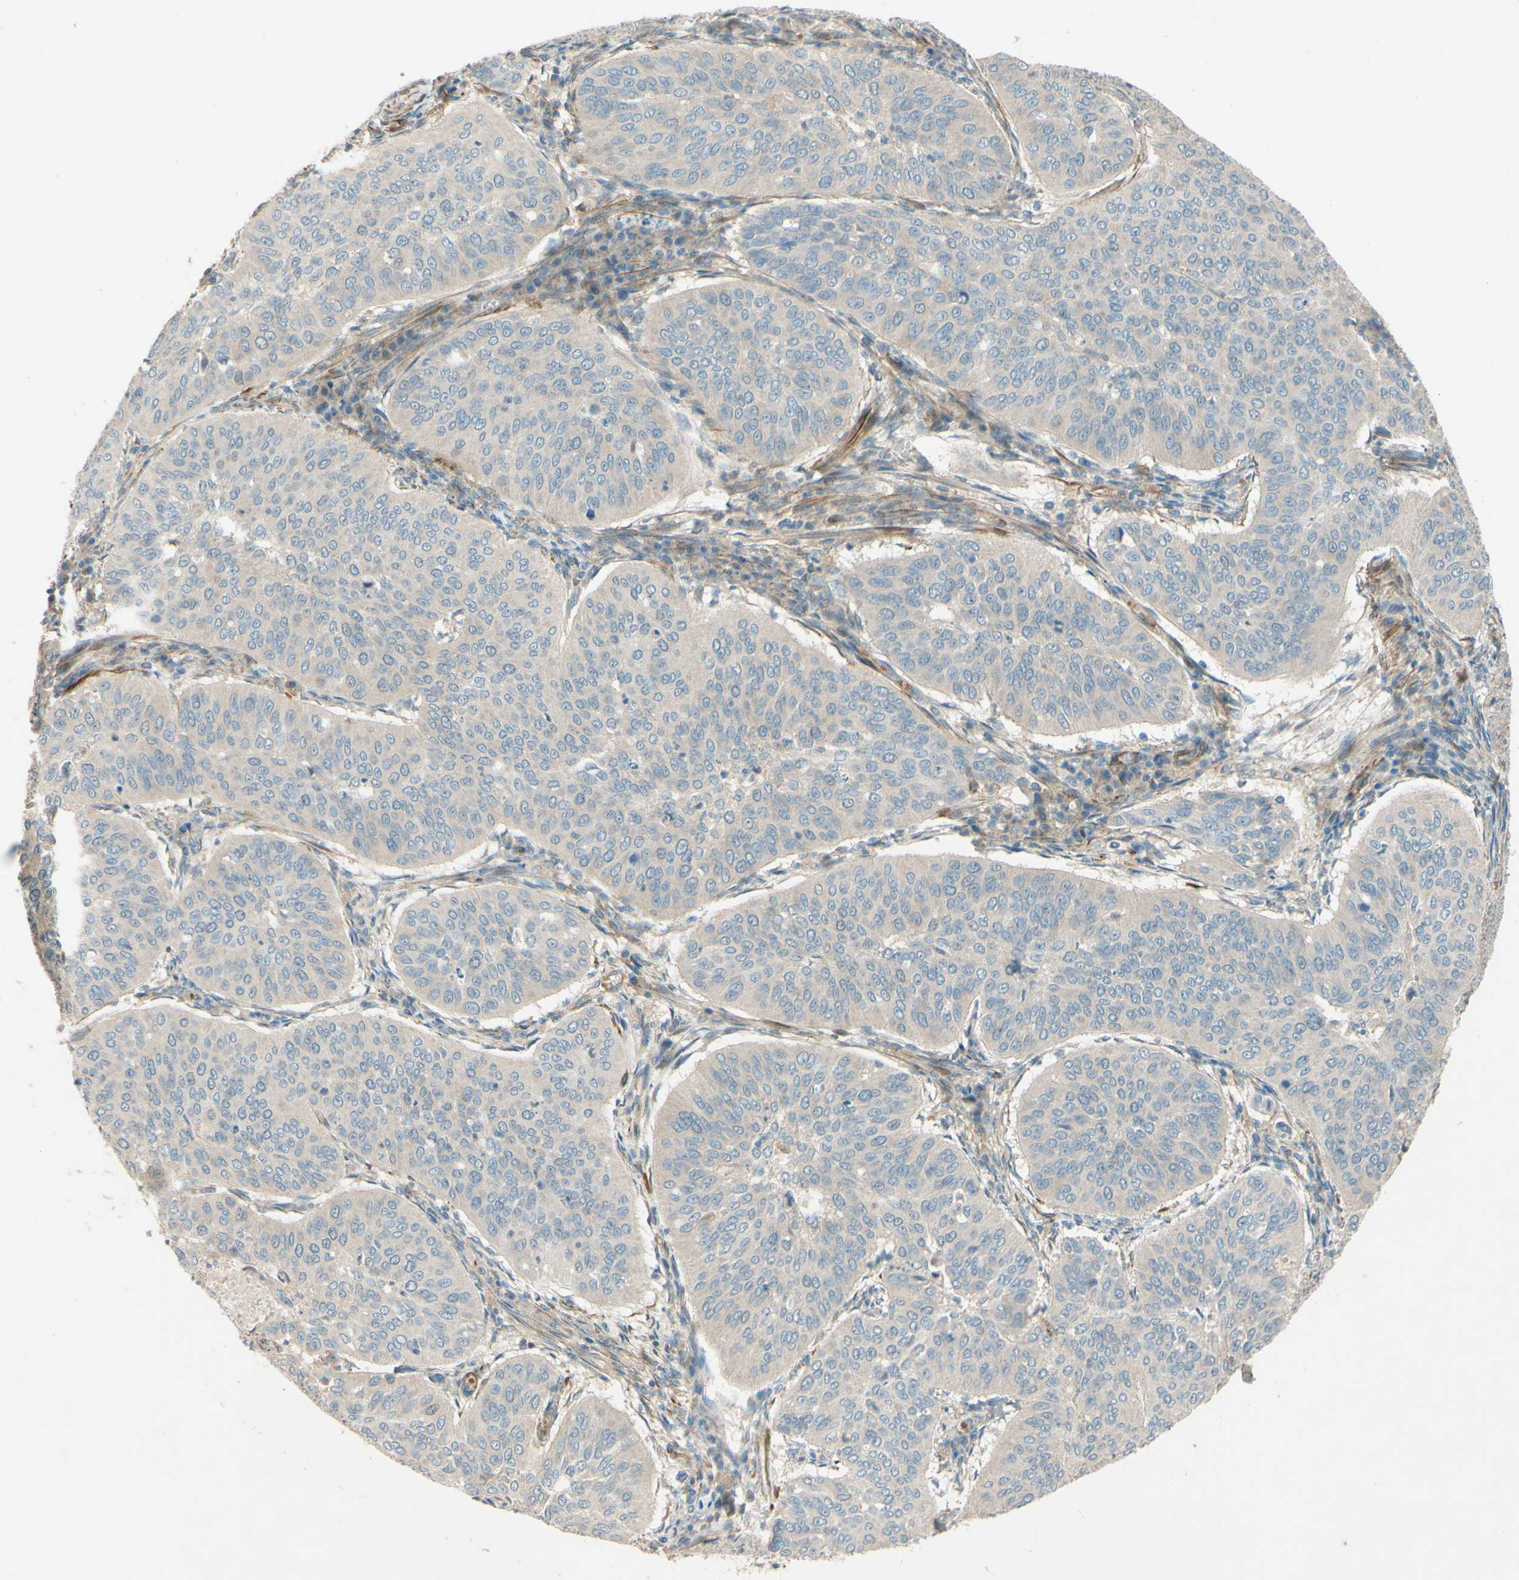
{"staining": {"intensity": "weak", "quantity": ">75%", "location": "cytoplasmic/membranous"}, "tissue": "cervical cancer", "cell_type": "Tumor cells", "image_type": "cancer", "snomed": [{"axis": "morphology", "description": "Normal tissue, NOS"}, {"axis": "morphology", "description": "Squamous cell carcinoma, NOS"}, {"axis": "topography", "description": "Cervix"}], "caption": "About >75% of tumor cells in cervical squamous cell carcinoma exhibit weak cytoplasmic/membranous protein expression as visualized by brown immunohistochemical staining.", "gene": "ADAM17", "patient": {"sex": "female", "age": 39}}